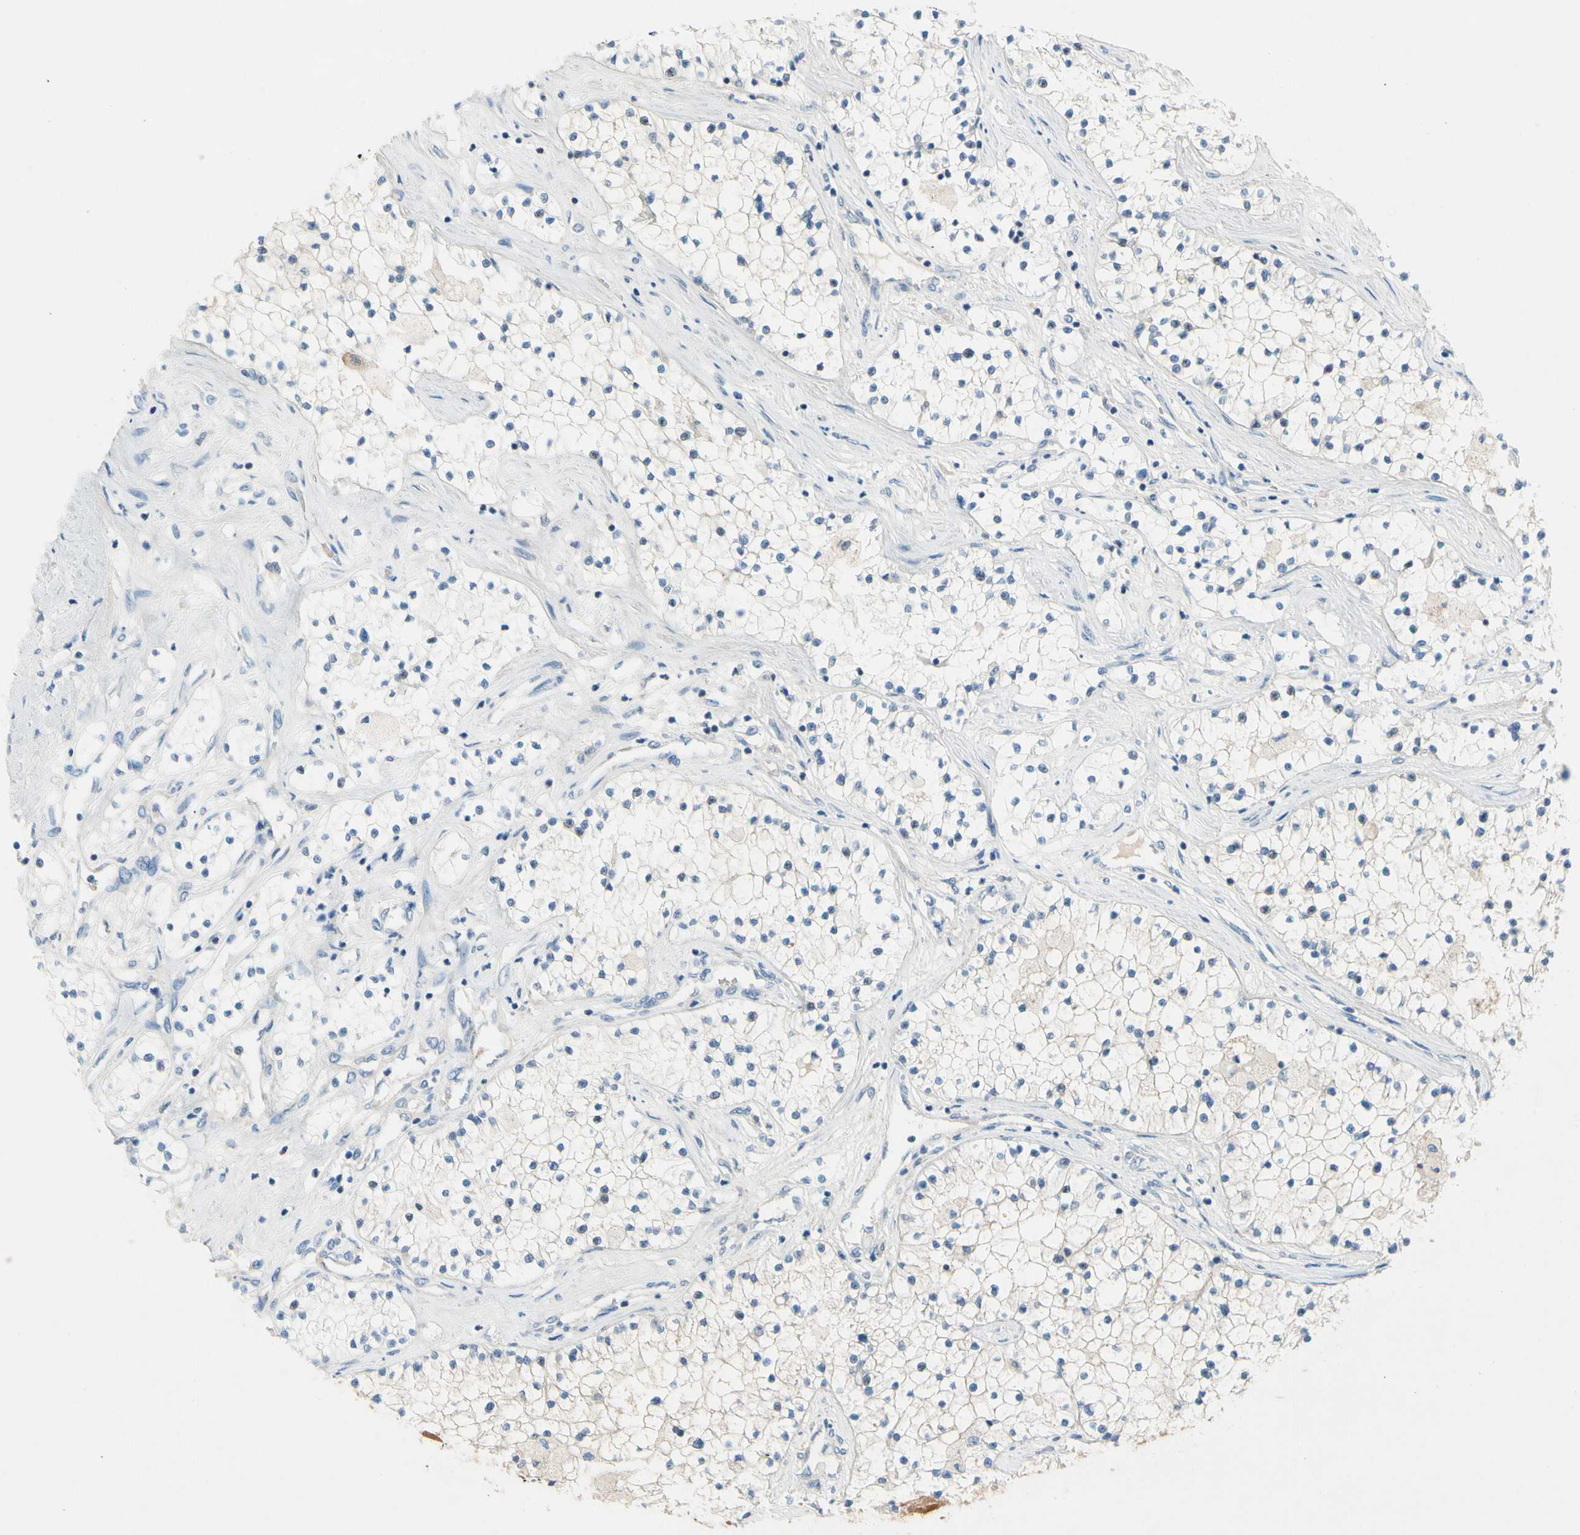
{"staining": {"intensity": "negative", "quantity": "none", "location": "none"}, "tissue": "renal cancer", "cell_type": "Tumor cells", "image_type": "cancer", "snomed": [{"axis": "morphology", "description": "Adenocarcinoma, NOS"}, {"axis": "topography", "description": "Kidney"}], "caption": "This micrograph is of renal adenocarcinoma stained with immunohistochemistry (IHC) to label a protein in brown with the nuclei are counter-stained blue. There is no staining in tumor cells.", "gene": "CNDP1", "patient": {"sex": "male", "age": 68}}